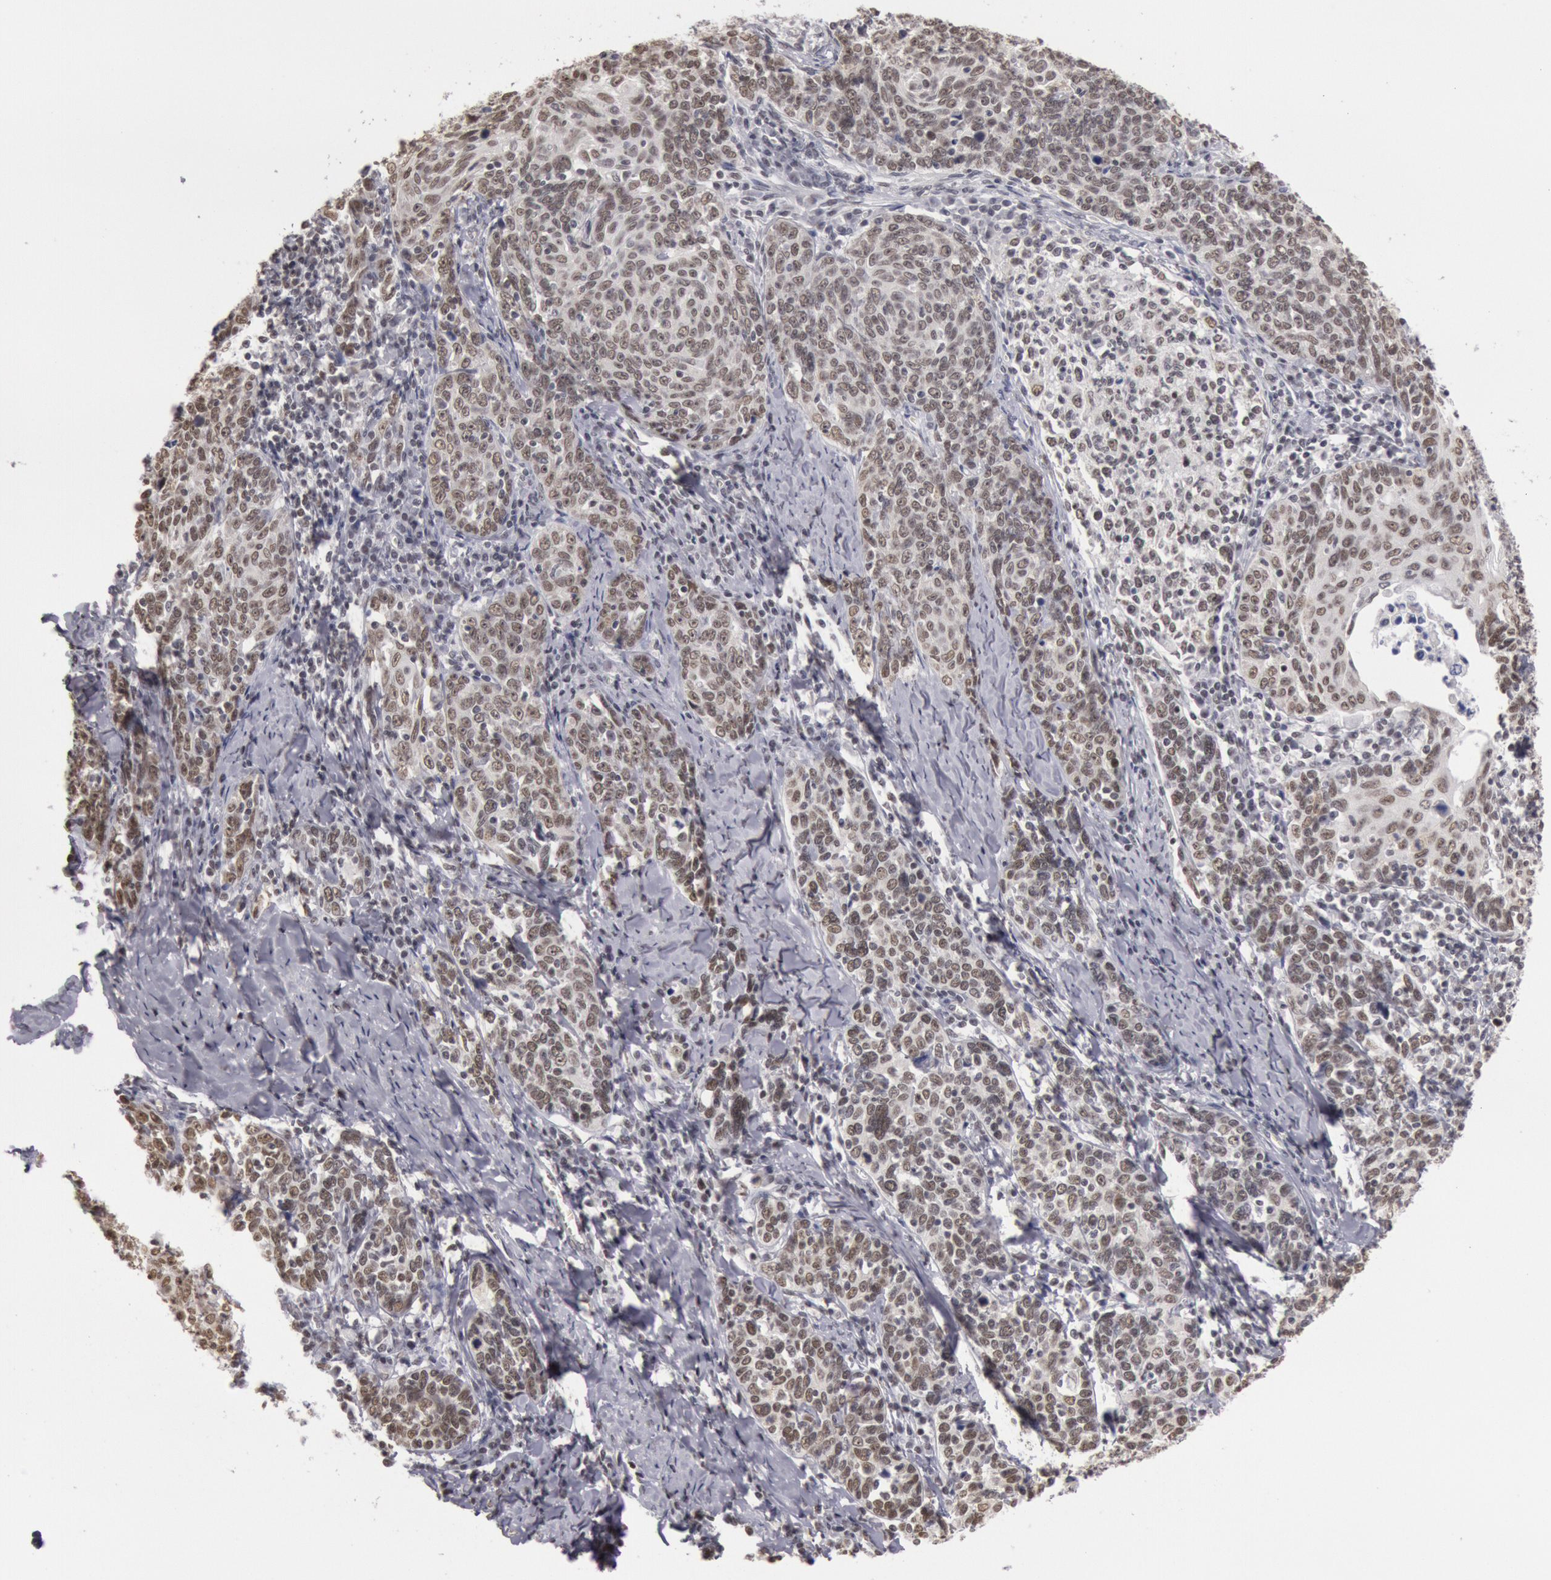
{"staining": {"intensity": "moderate", "quantity": ">75%", "location": "nuclear"}, "tissue": "cervical cancer", "cell_type": "Tumor cells", "image_type": "cancer", "snomed": [{"axis": "morphology", "description": "Squamous cell carcinoma, NOS"}, {"axis": "topography", "description": "Cervix"}], "caption": "The photomicrograph demonstrates a brown stain indicating the presence of a protein in the nuclear of tumor cells in cervical cancer. (brown staining indicates protein expression, while blue staining denotes nuclei).", "gene": "ESS2", "patient": {"sex": "female", "age": 41}}